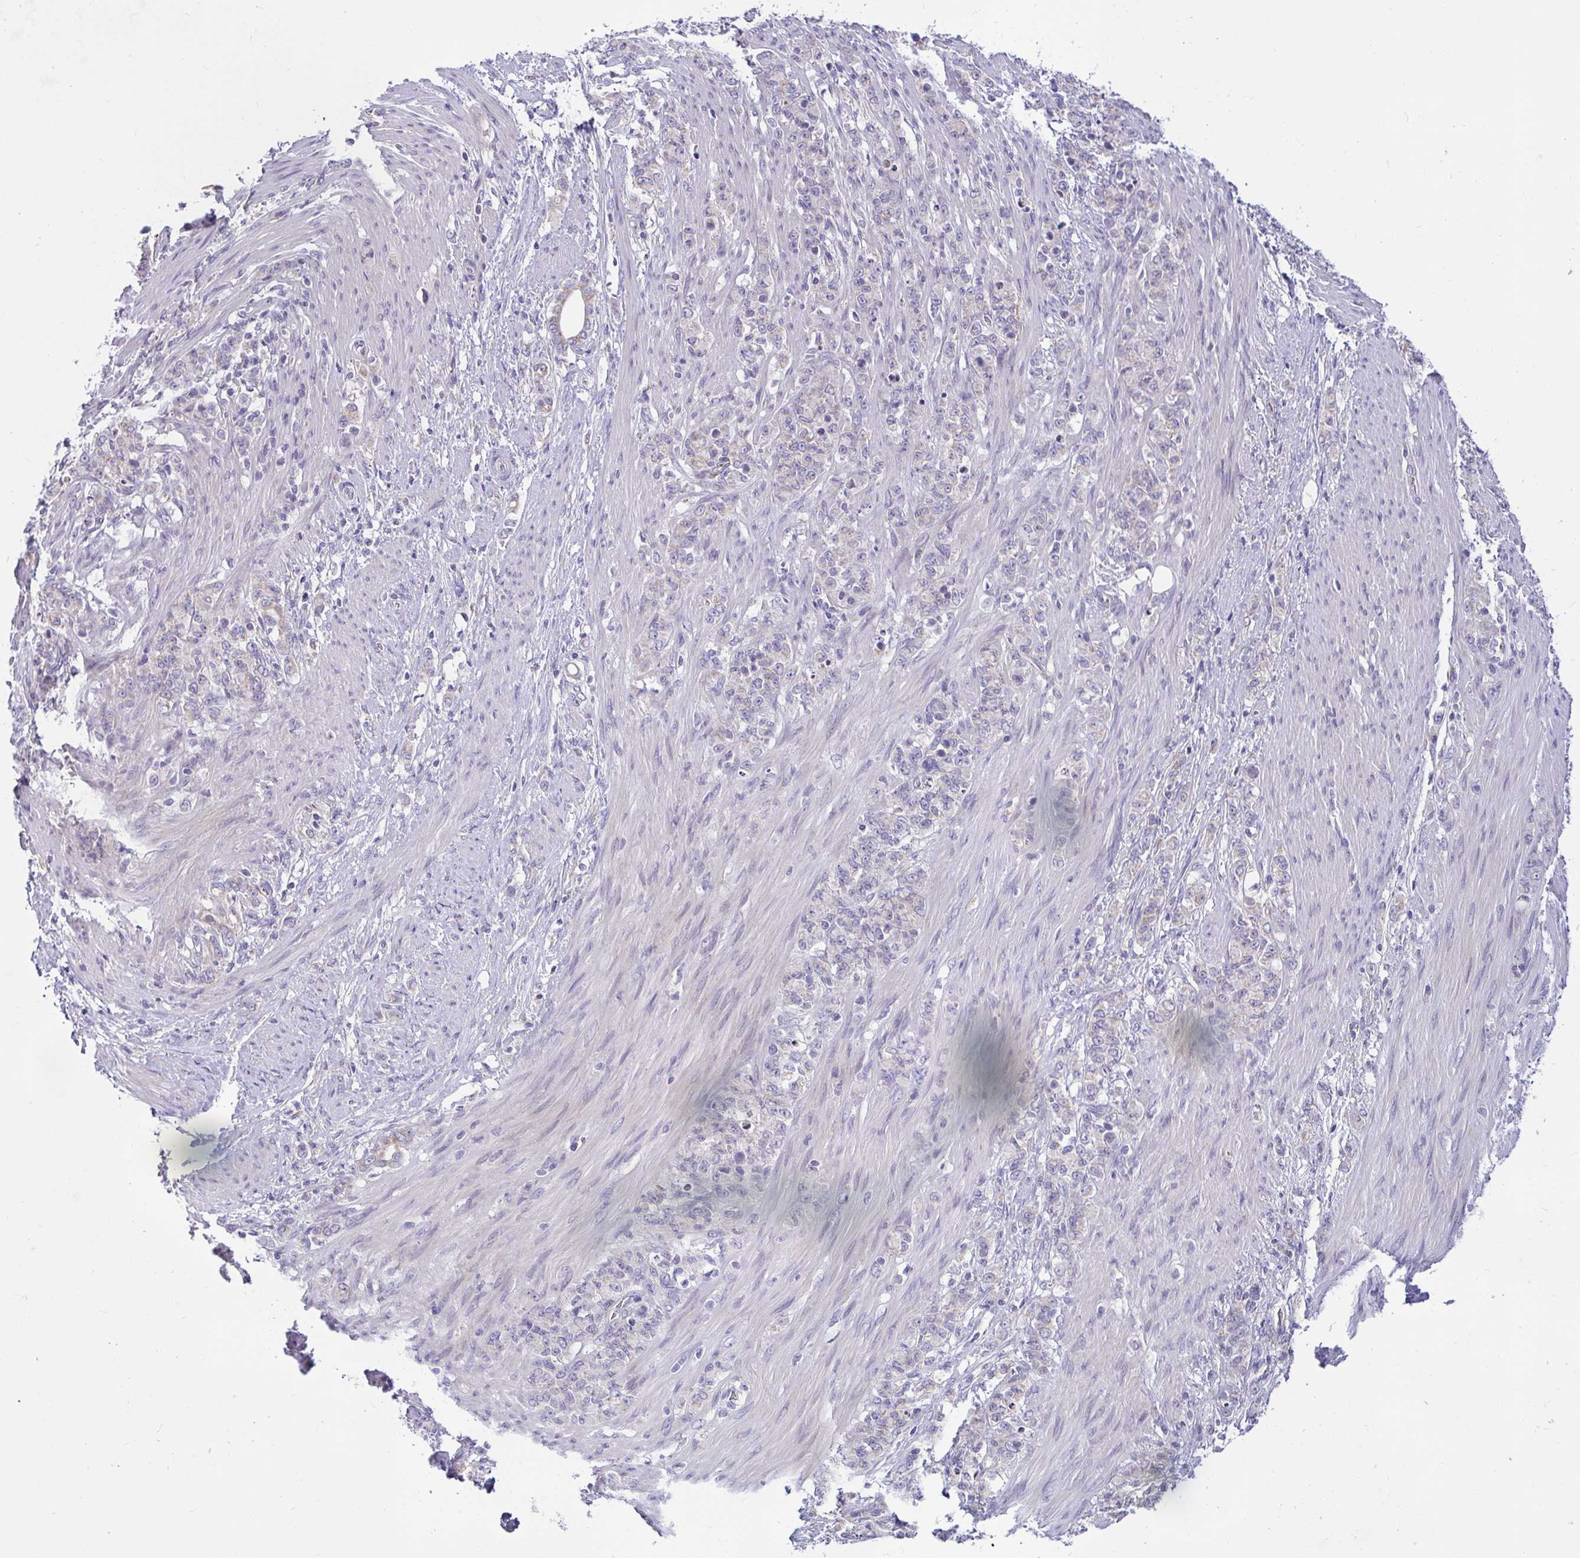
{"staining": {"intensity": "negative", "quantity": "none", "location": "none"}, "tissue": "stomach cancer", "cell_type": "Tumor cells", "image_type": "cancer", "snomed": [{"axis": "morphology", "description": "Adenocarcinoma, NOS"}, {"axis": "topography", "description": "Stomach"}], "caption": "The photomicrograph reveals no staining of tumor cells in adenocarcinoma (stomach).", "gene": "CEP63", "patient": {"sex": "female", "age": 79}}